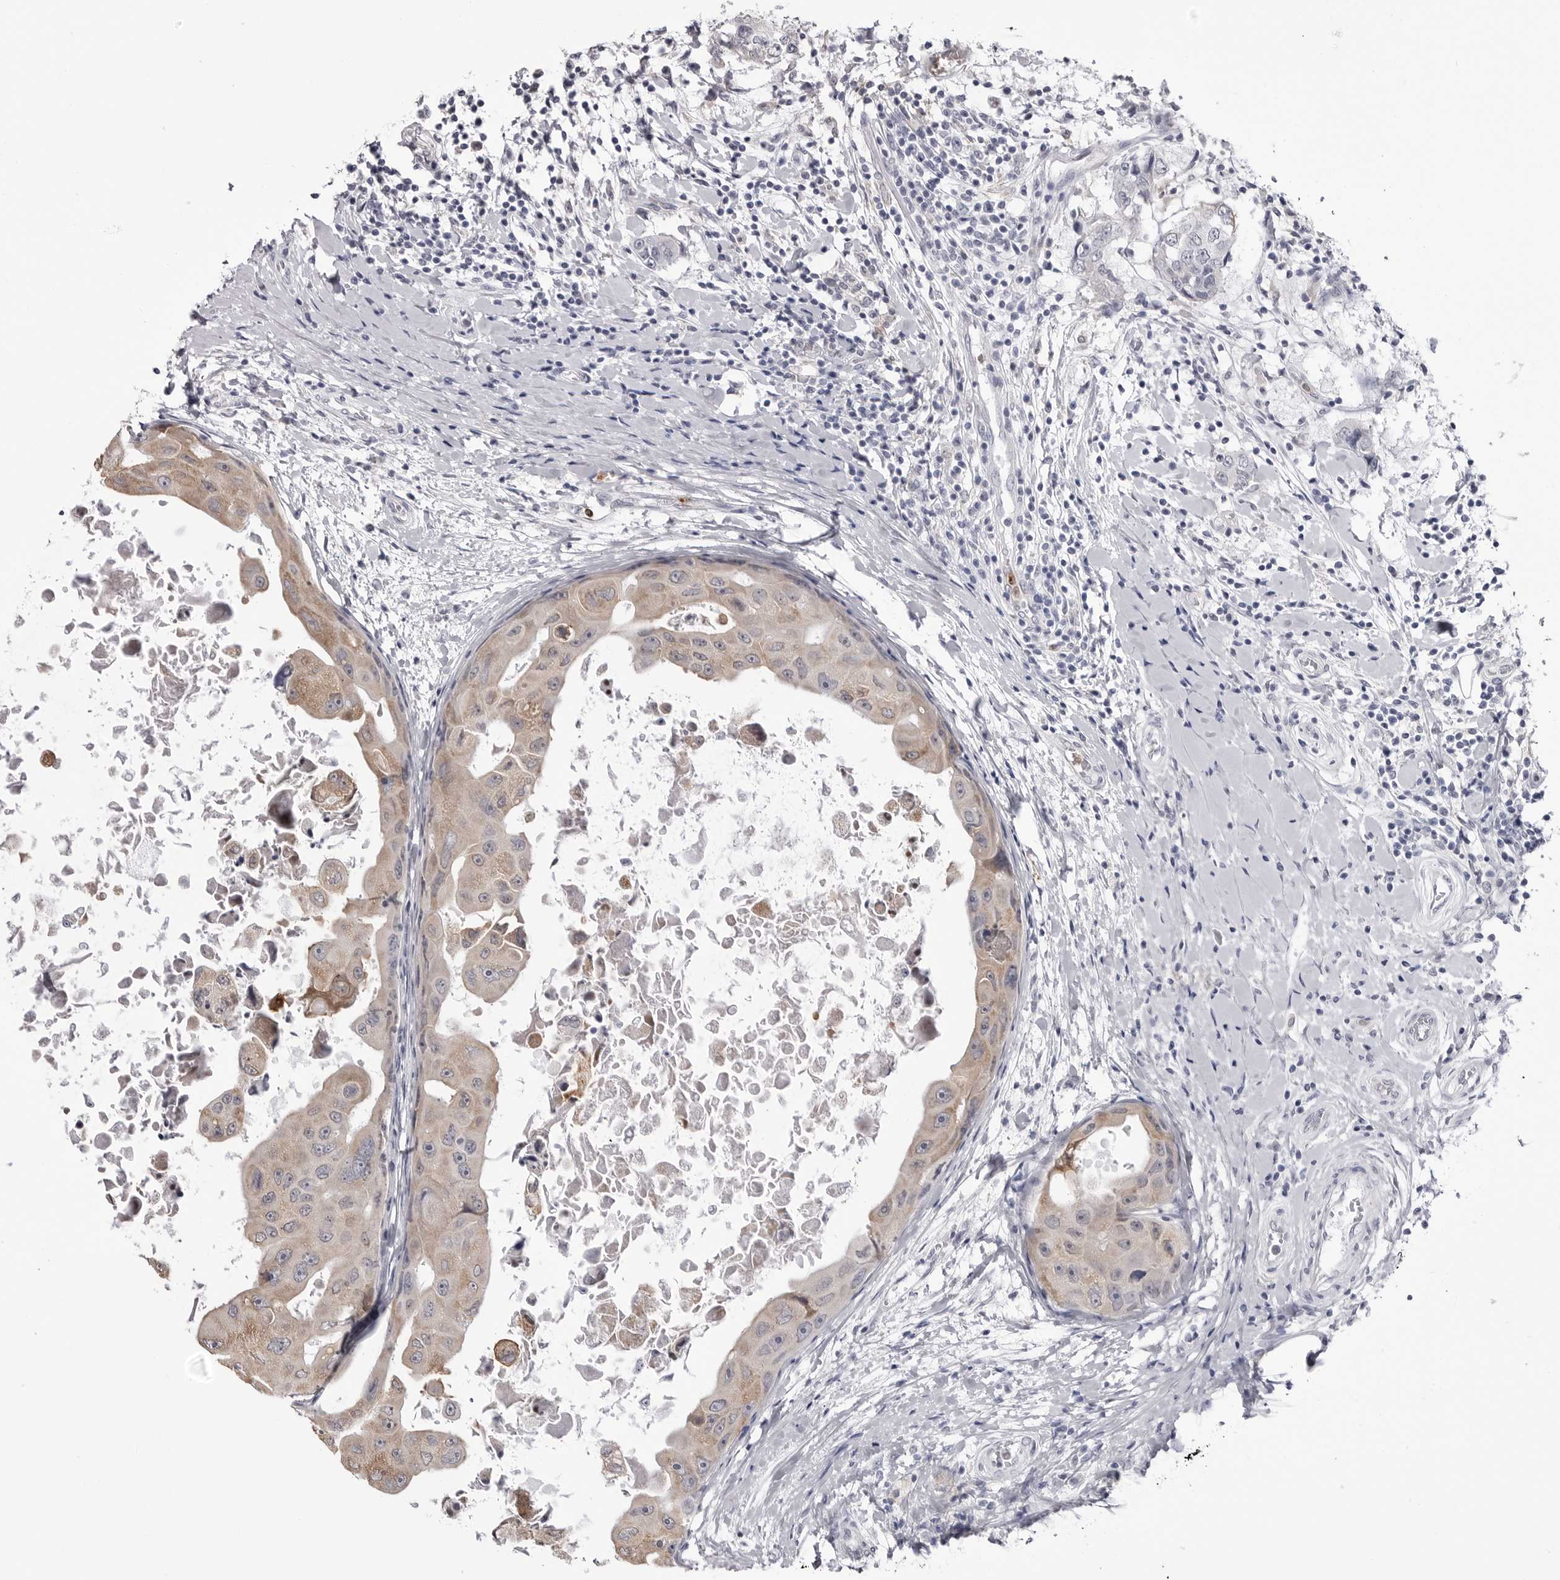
{"staining": {"intensity": "weak", "quantity": "25%-75%", "location": "cytoplasmic/membranous"}, "tissue": "breast cancer", "cell_type": "Tumor cells", "image_type": "cancer", "snomed": [{"axis": "morphology", "description": "Duct carcinoma"}, {"axis": "topography", "description": "Breast"}], "caption": "Immunohistochemical staining of invasive ductal carcinoma (breast) displays weak cytoplasmic/membranous protein expression in approximately 25%-75% of tumor cells. The protein is shown in brown color, while the nuclei are stained blue.", "gene": "STAP2", "patient": {"sex": "female", "age": 27}}